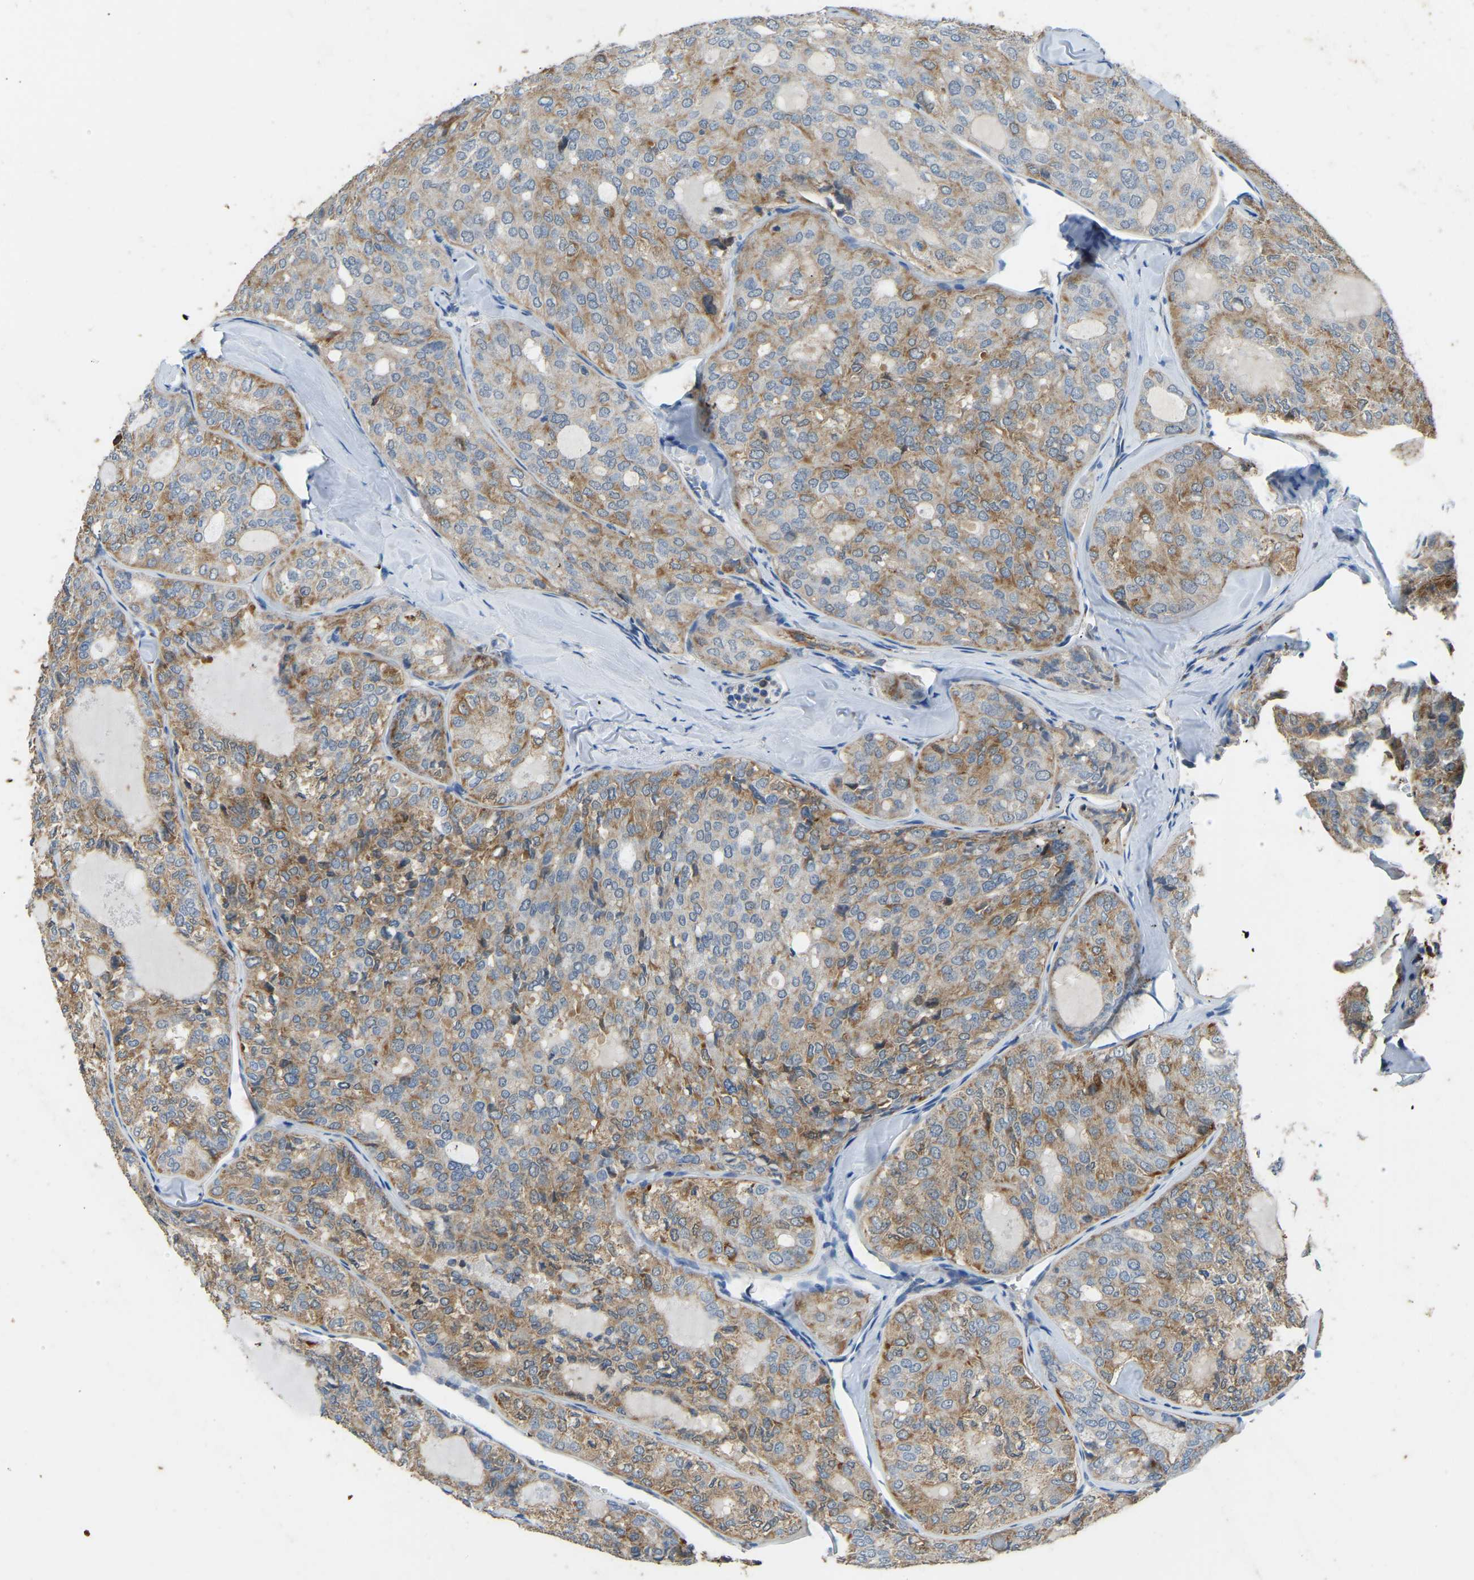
{"staining": {"intensity": "moderate", "quantity": ">75%", "location": "cytoplasmic/membranous"}, "tissue": "thyroid cancer", "cell_type": "Tumor cells", "image_type": "cancer", "snomed": [{"axis": "morphology", "description": "Follicular adenoma carcinoma, NOS"}, {"axis": "topography", "description": "Thyroid gland"}], "caption": "Thyroid cancer was stained to show a protein in brown. There is medium levels of moderate cytoplasmic/membranous staining in approximately >75% of tumor cells.", "gene": "ZNF200", "patient": {"sex": "male", "age": 75}}